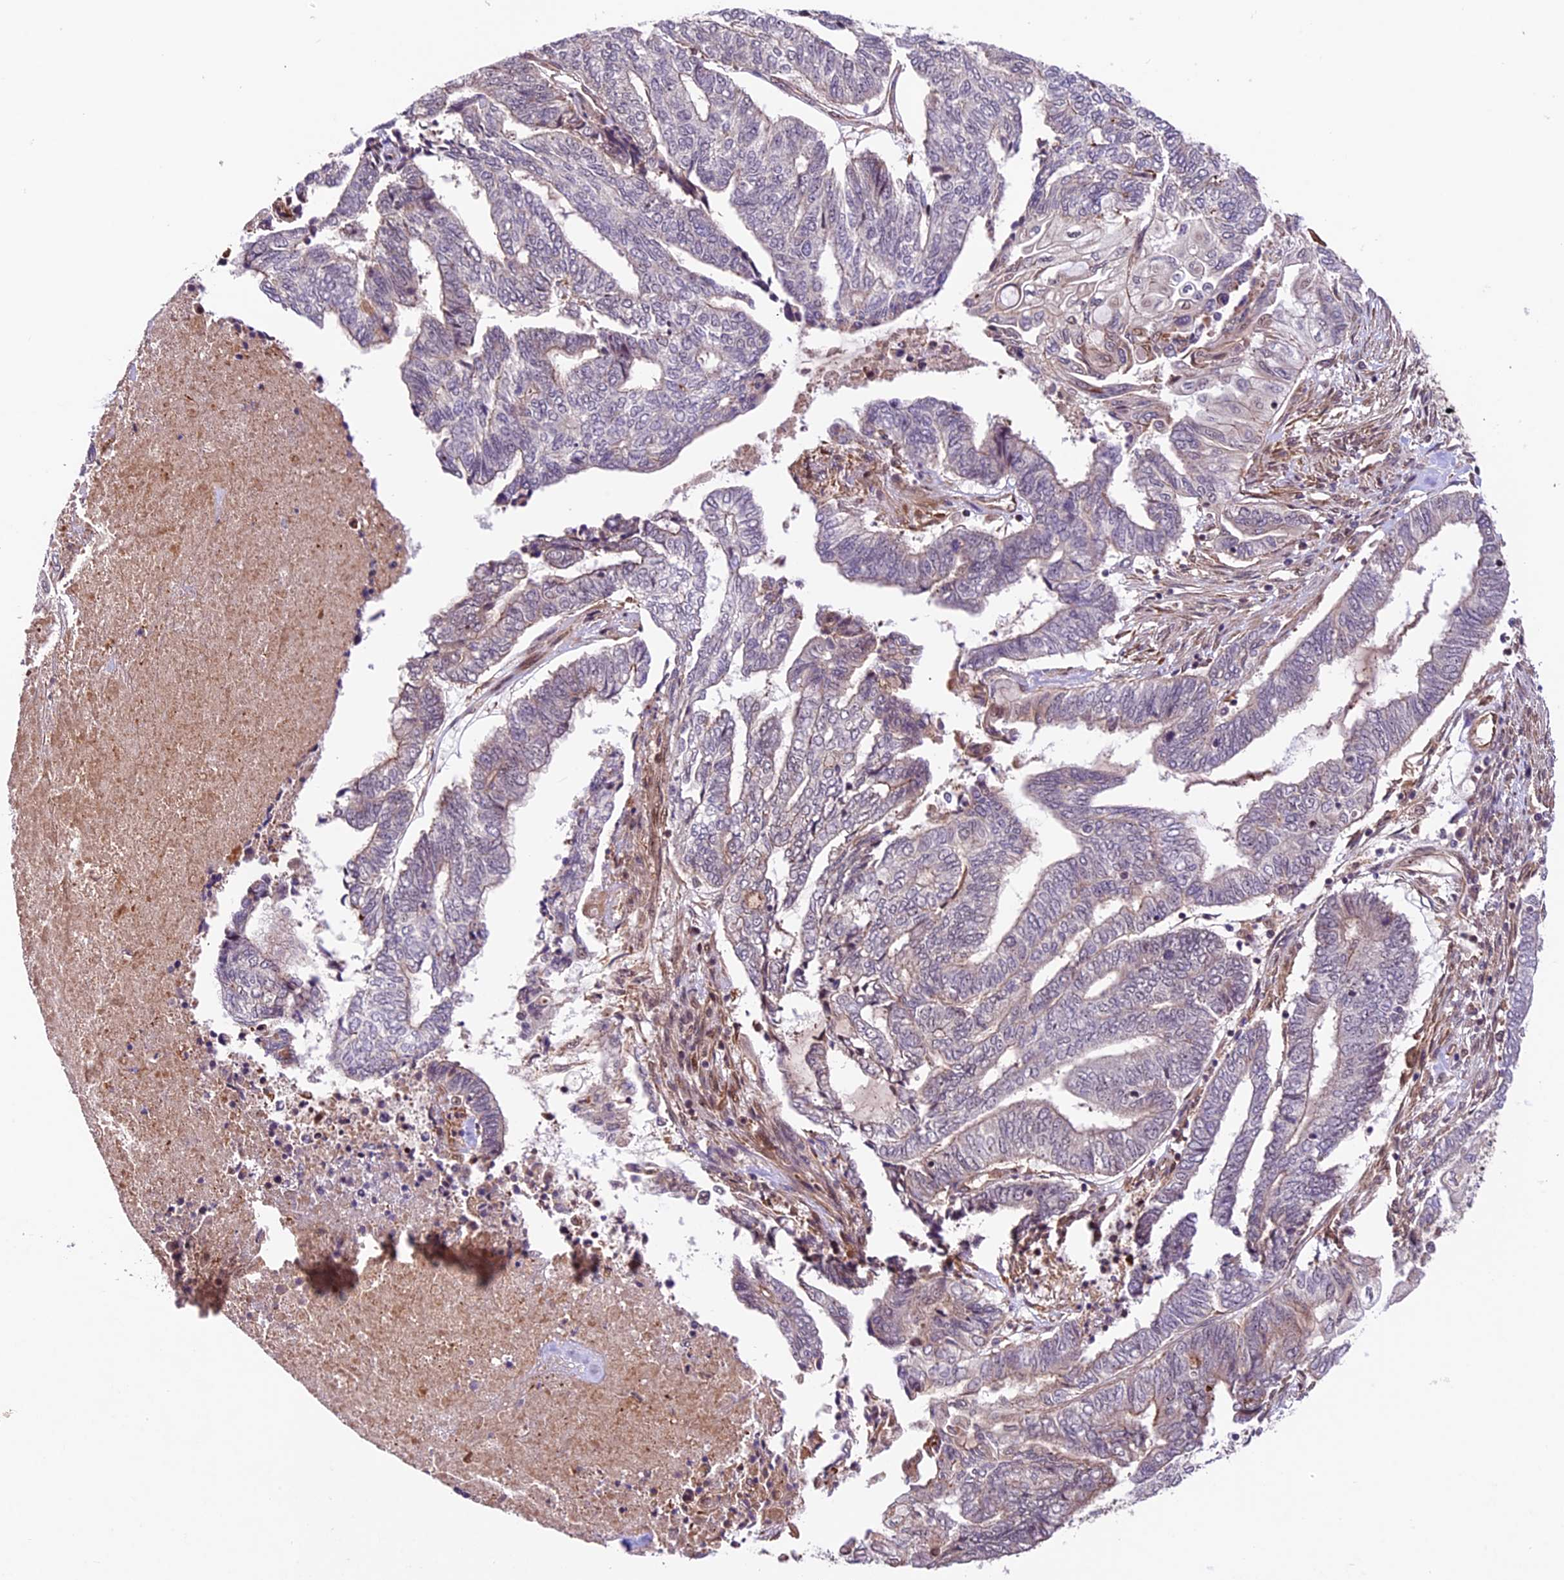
{"staining": {"intensity": "negative", "quantity": "none", "location": "none"}, "tissue": "endometrial cancer", "cell_type": "Tumor cells", "image_type": "cancer", "snomed": [{"axis": "morphology", "description": "Adenocarcinoma, NOS"}, {"axis": "topography", "description": "Uterus"}, {"axis": "topography", "description": "Endometrium"}], "caption": "The histopathology image demonstrates no significant staining in tumor cells of endometrial cancer (adenocarcinoma).", "gene": "DHX38", "patient": {"sex": "female", "age": 70}}